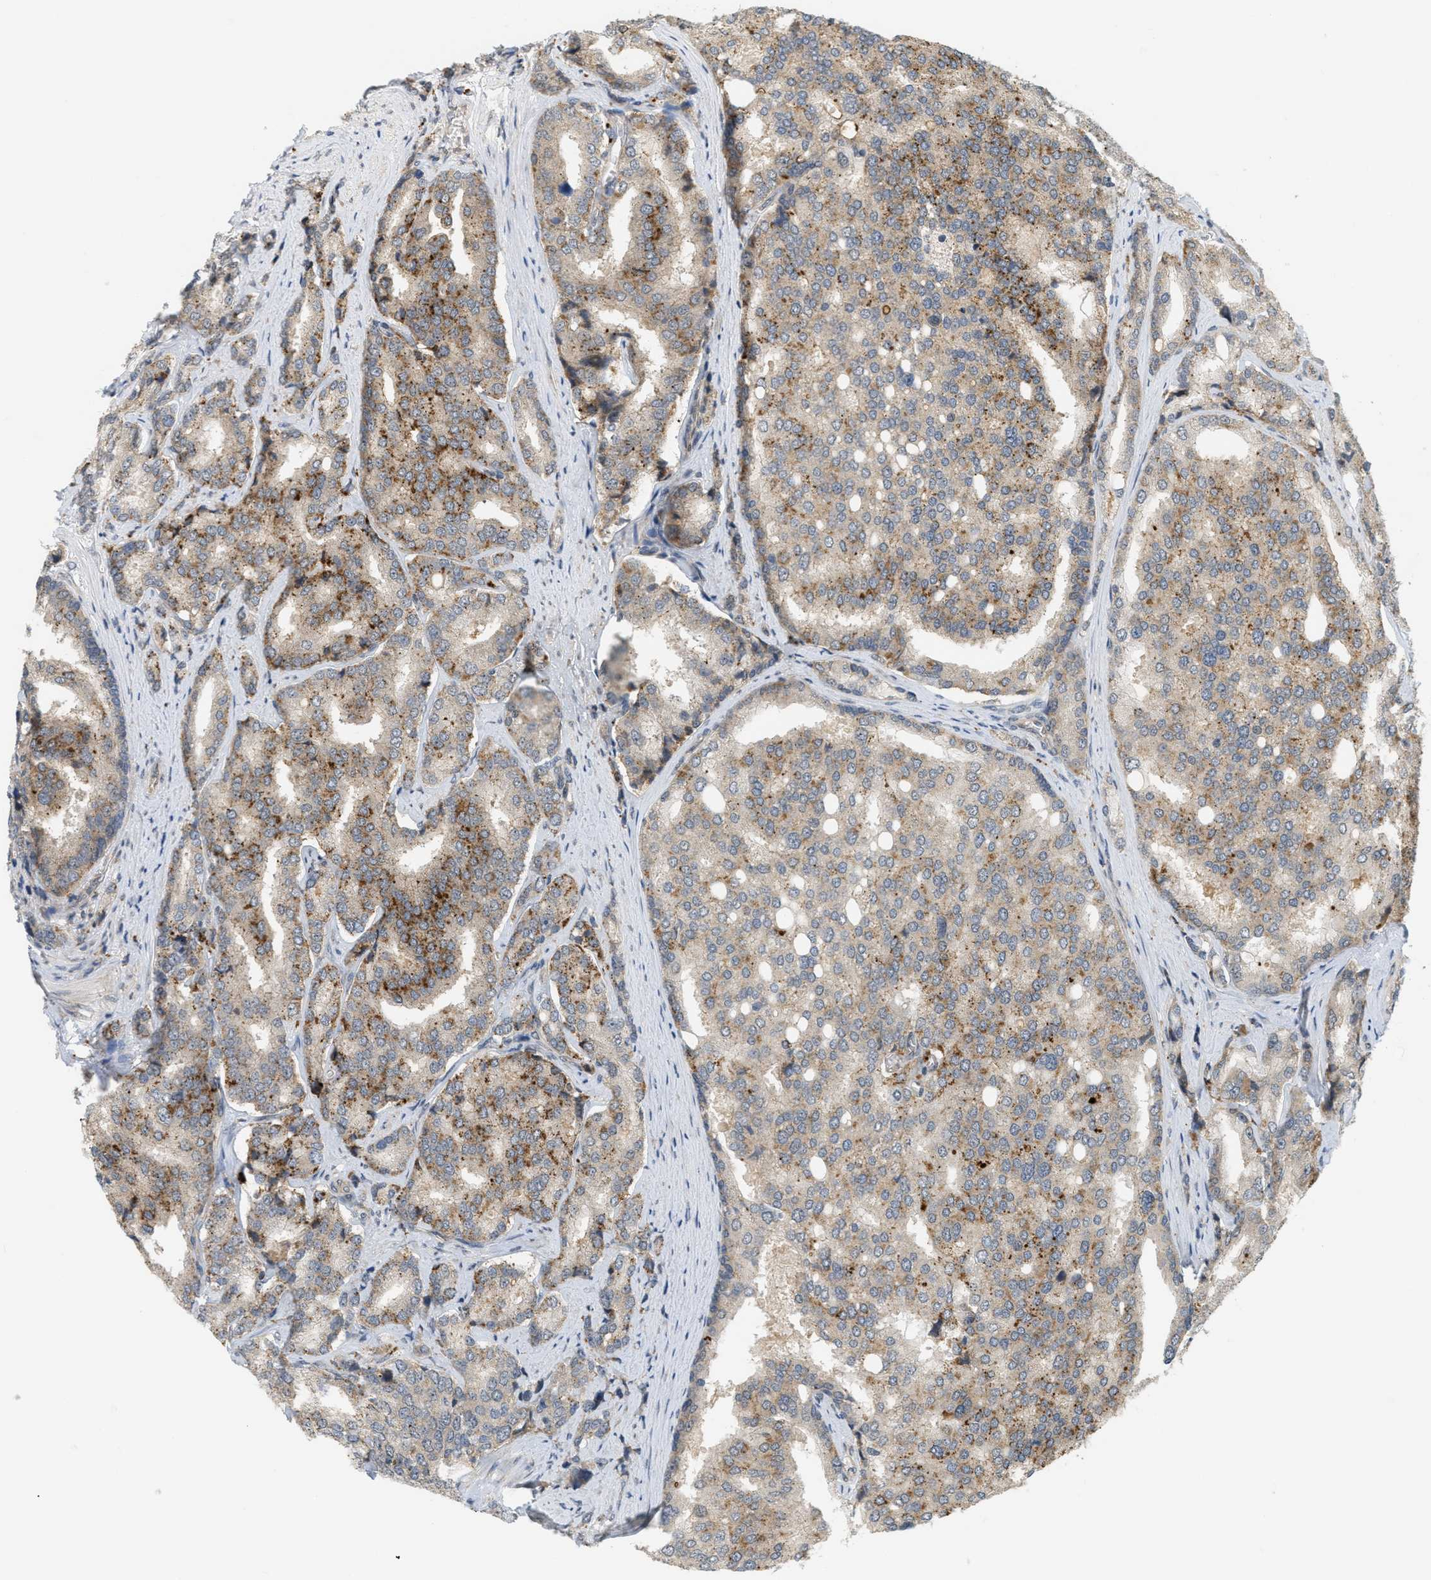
{"staining": {"intensity": "strong", "quantity": "<25%", "location": "cytoplasmic/membranous"}, "tissue": "prostate cancer", "cell_type": "Tumor cells", "image_type": "cancer", "snomed": [{"axis": "morphology", "description": "Adenocarcinoma, High grade"}, {"axis": "topography", "description": "Prostate"}], "caption": "There is medium levels of strong cytoplasmic/membranous staining in tumor cells of prostate cancer, as demonstrated by immunohistochemical staining (brown color).", "gene": "PRKD1", "patient": {"sex": "male", "age": 50}}